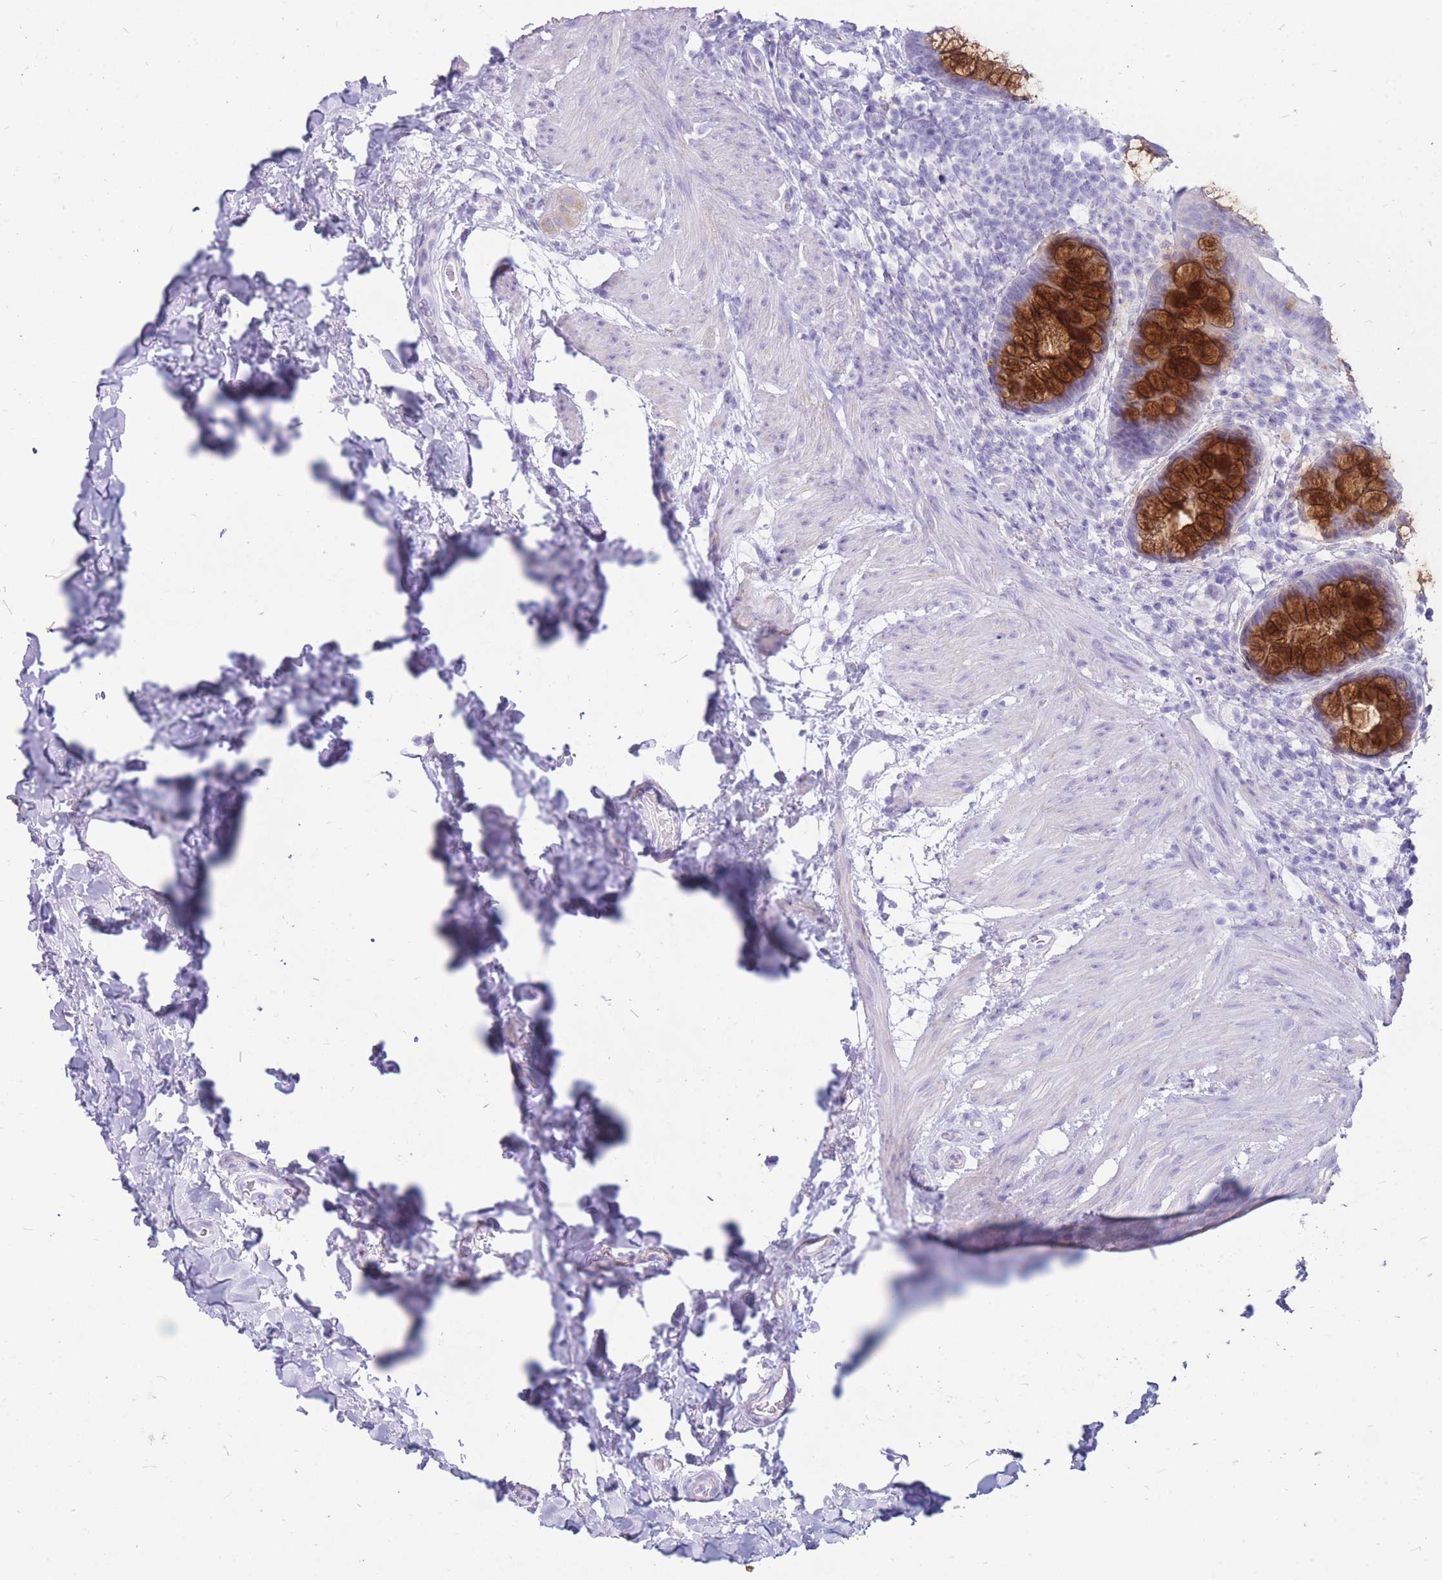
{"staining": {"intensity": "strong", "quantity": "<25%", "location": "cytoplasmic/membranous"}, "tissue": "rectum", "cell_type": "Glandular cells", "image_type": "normal", "snomed": [{"axis": "morphology", "description": "Normal tissue, NOS"}, {"axis": "topography", "description": "Rectum"}, {"axis": "topography", "description": "Peripheral nerve tissue"}], "caption": "Strong cytoplasmic/membranous positivity is present in about <25% of glandular cells in unremarkable rectum.", "gene": "CYP21A2", "patient": {"sex": "female", "age": 69}}